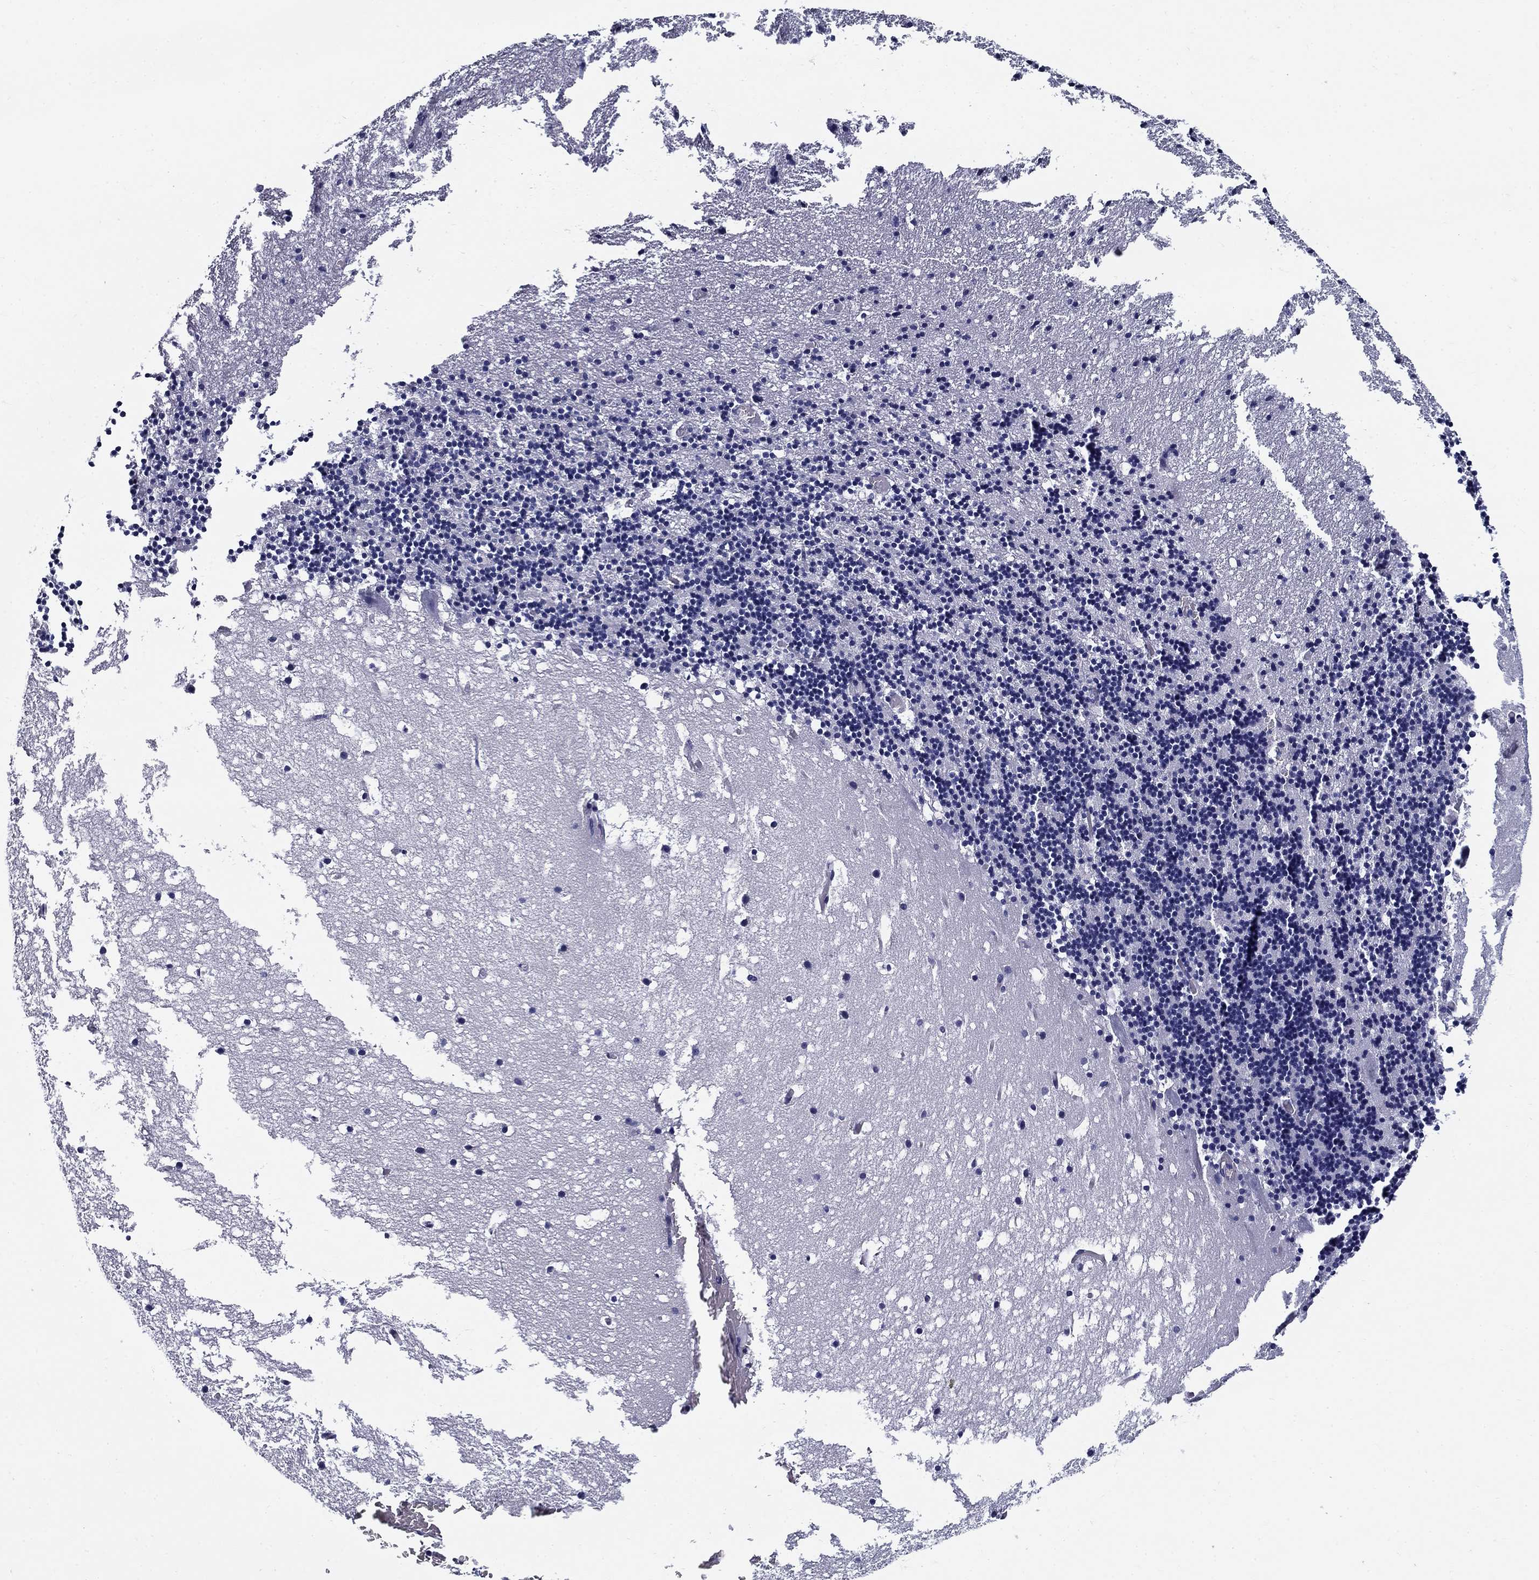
{"staining": {"intensity": "negative", "quantity": "none", "location": "none"}, "tissue": "cerebellum", "cell_type": "Cells in granular layer", "image_type": "normal", "snomed": [{"axis": "morphology", "description": "Normal tissue, NOS"}, {"axis": "topography", "description": "Cerebellum"}], "caption": "Immunohistochemistry micrograph of benign cerebellum: cerebellum stained with DAB (3,3'-diaminobenzidine) exhibits no significant protein staining in cells in granular layer.", "gene": "C4orf19", "patient": {"sex": "male", "age": 37}}